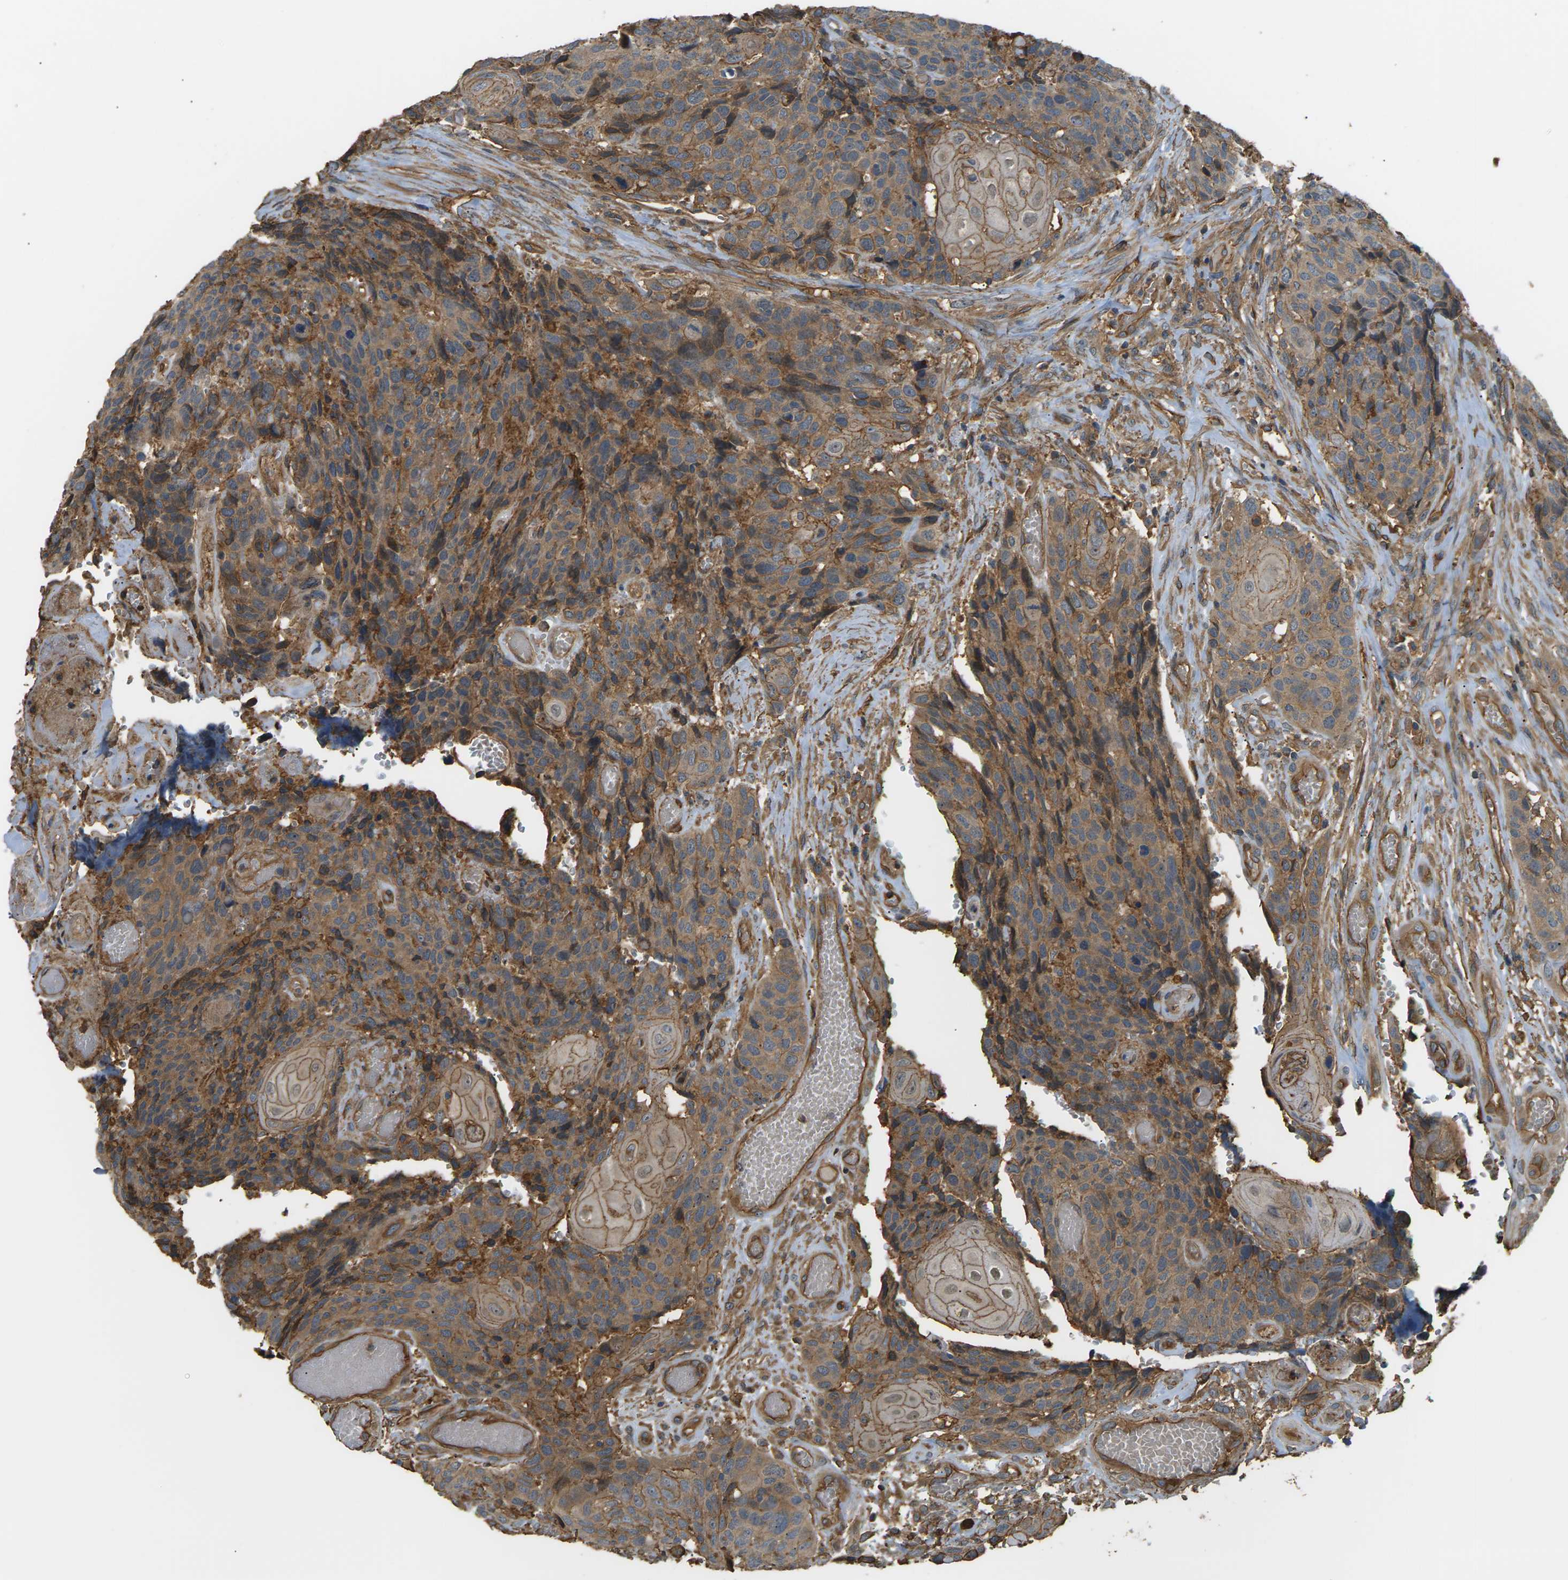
{"staining": {"intensity": "moderate", "quantity": ">75%", "location": "cytoplasmic/membranous"}, "tissue": "head and neck cancer", "cell_type": "Tumor cells", "image_type": "cancer", "snomed": [{"axis": "morphology", "description": "Squamous cell carcinoma, NOS"}, {"axis": "topography", "description": "Head-Neck"}], "caption": "The micrograph displays immunohistochemical staining of head and neck squamous cell carcinoma. There is moderate cytoplasmic/membranous expression is present in about >75% of tumor cells.", "gene": "DDHD2", "patient": {"sex": "male", "age": 66}}